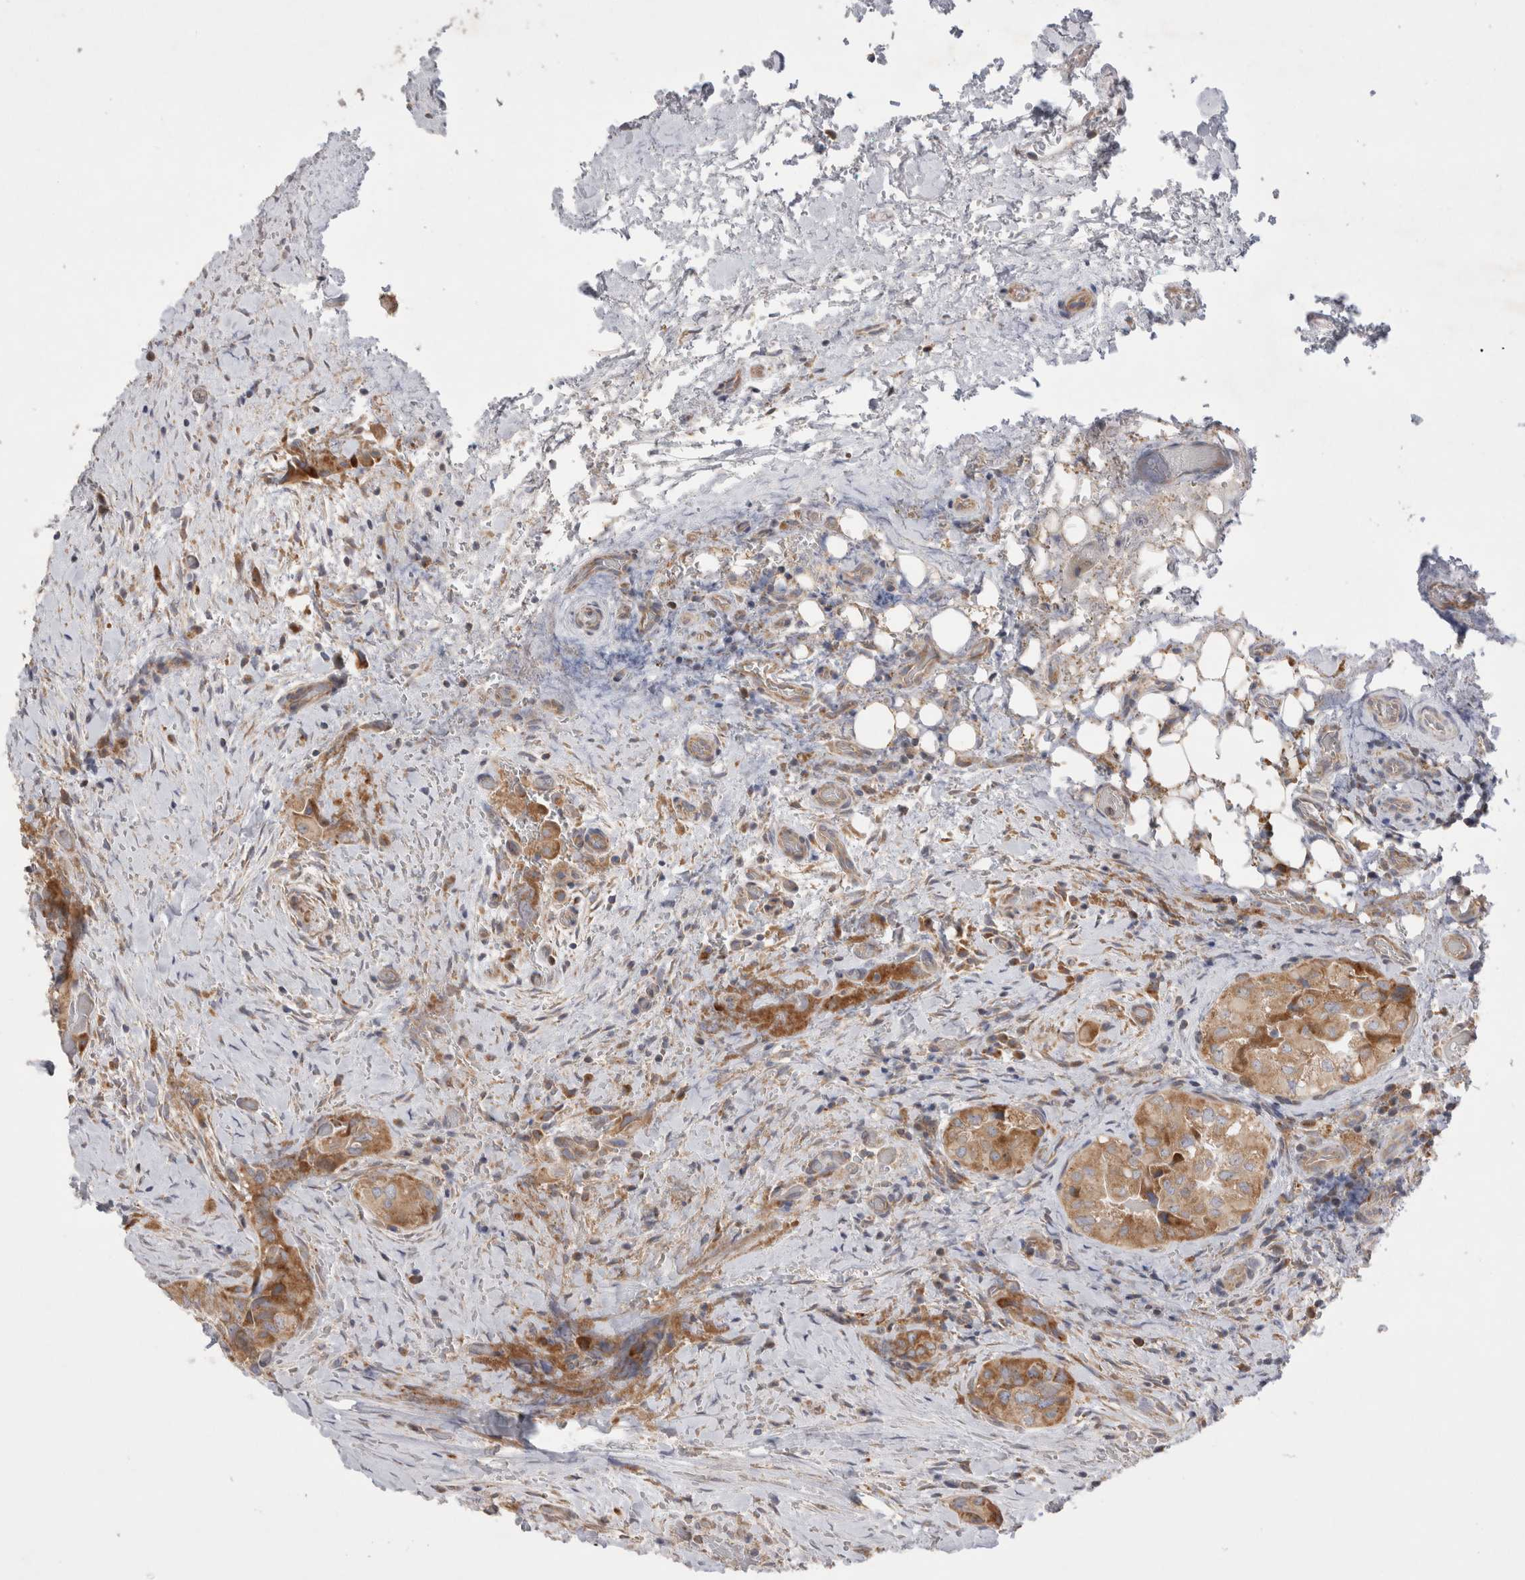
{"staining": {"intensity": "moderate", "quantity": ">75%", "location": "cytoplasmic/membranous"}, "tissue": "thyroid cancer", "cell_type": "Tumor cells", "image_type": "cancer", "snomed": [{"axis": "morphology", "description": "Papillary adenocarcinoma, NOS"}, {"axis": "topography", "description": "Thyroid gland"}], "caption": "Thyroid cancer stained for a protein displays moderate cytoplasmic/membranous positivity in tumor cells. The protein is shown in brown color, while the nuclei are stained blue.", "gene": "TBC1D16", "patient": {"sex": "female", "age": 59}}